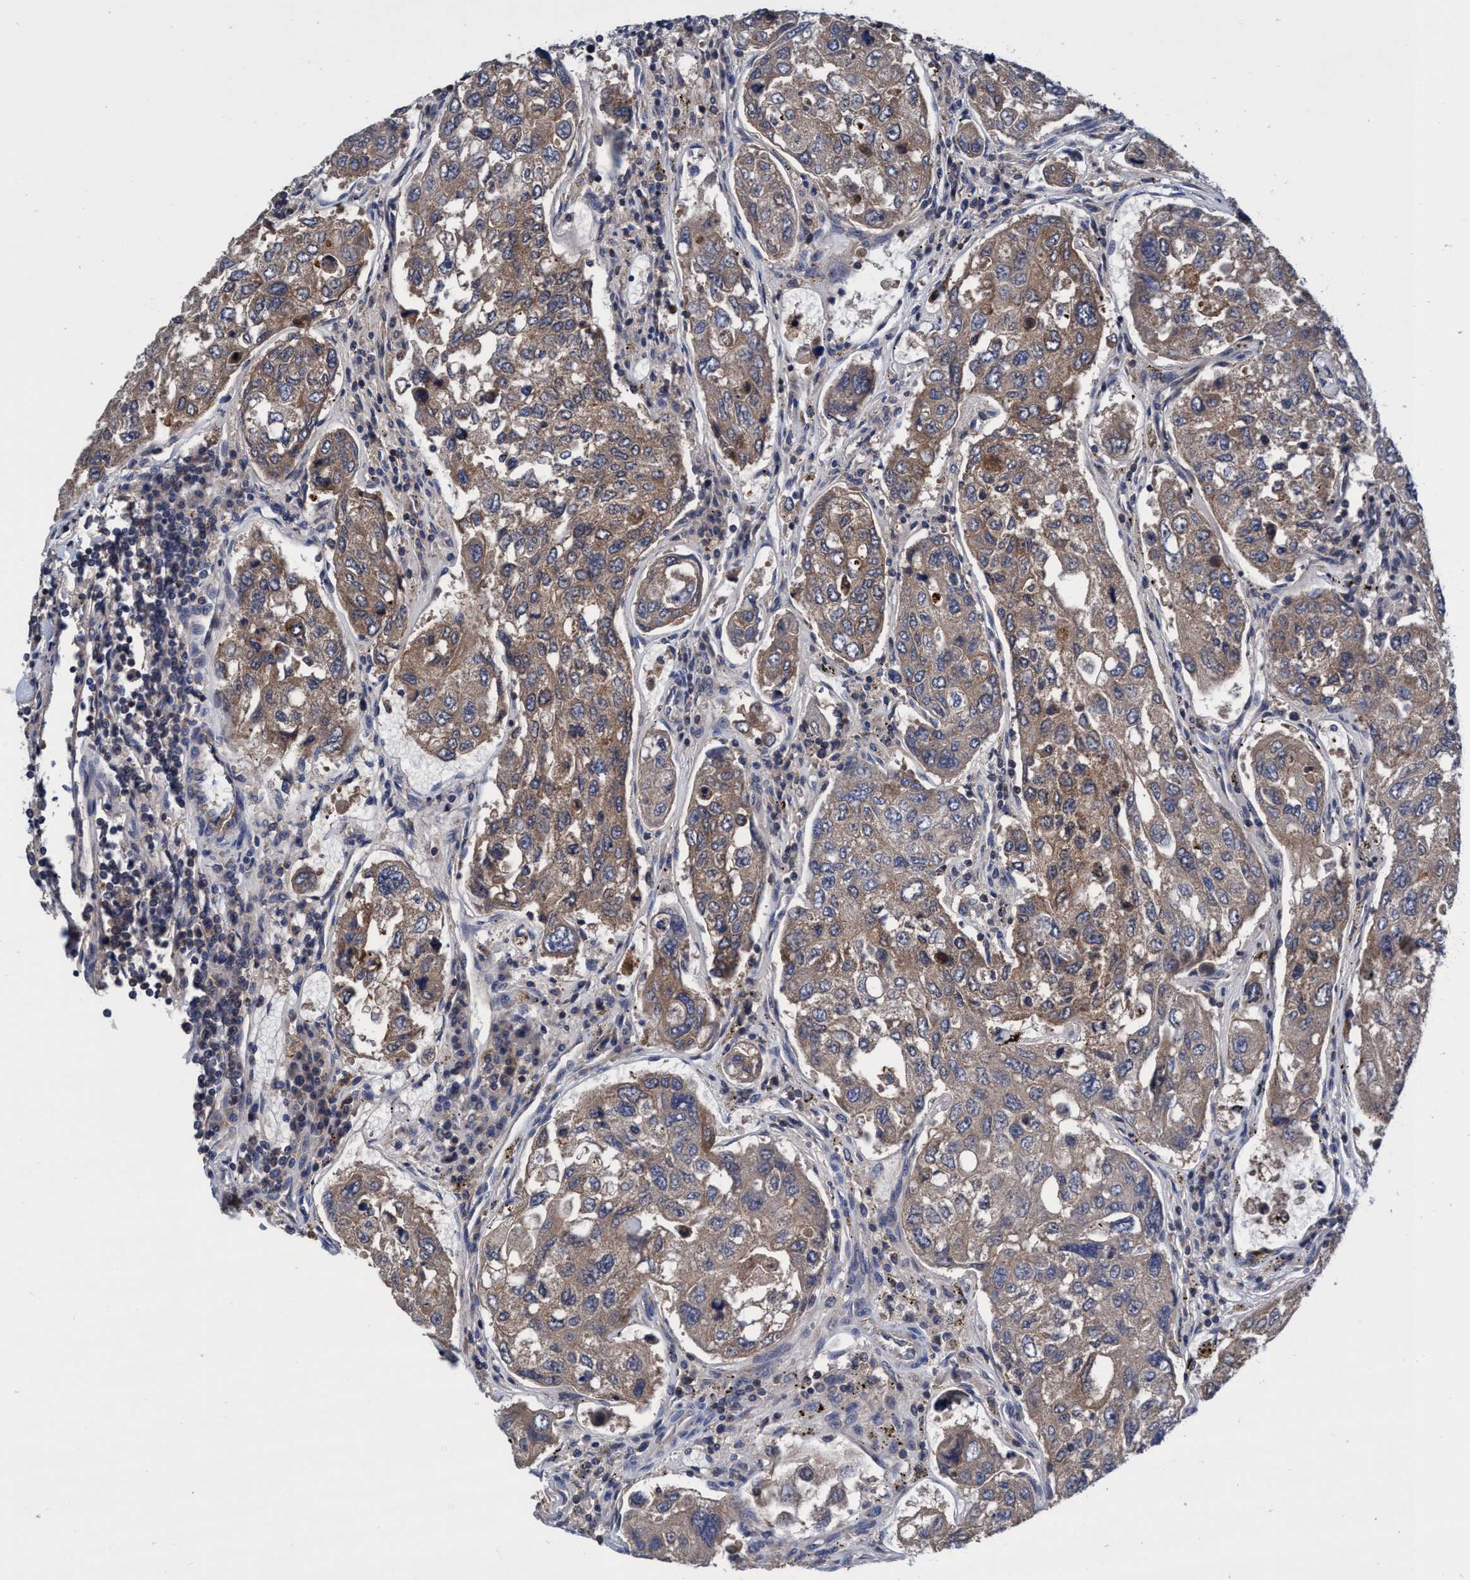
{"staining": {"intensity": "weak", "quantity": ">75%", "location": "cytoplasmic/membranous"}, "tissue": "urothelial cancer", "cell_type": "Tumor cells", "image_type": "cancer", "snomed": [{"axis": "morphology", "description": "Urothelial carcinoma, High grade"}, {"axis": "topography", "description": "Lymph node"}, {"axis": "topography", "description": "Urinary bladder"}], "caption": "Protein expression analysis of urothelial cancer displays weak cytoplasmic/membranous expression in approximately >75% of tumor cells.", "gene": "CALCOCO2", "patient": {"sex": "male", "age": 51}}